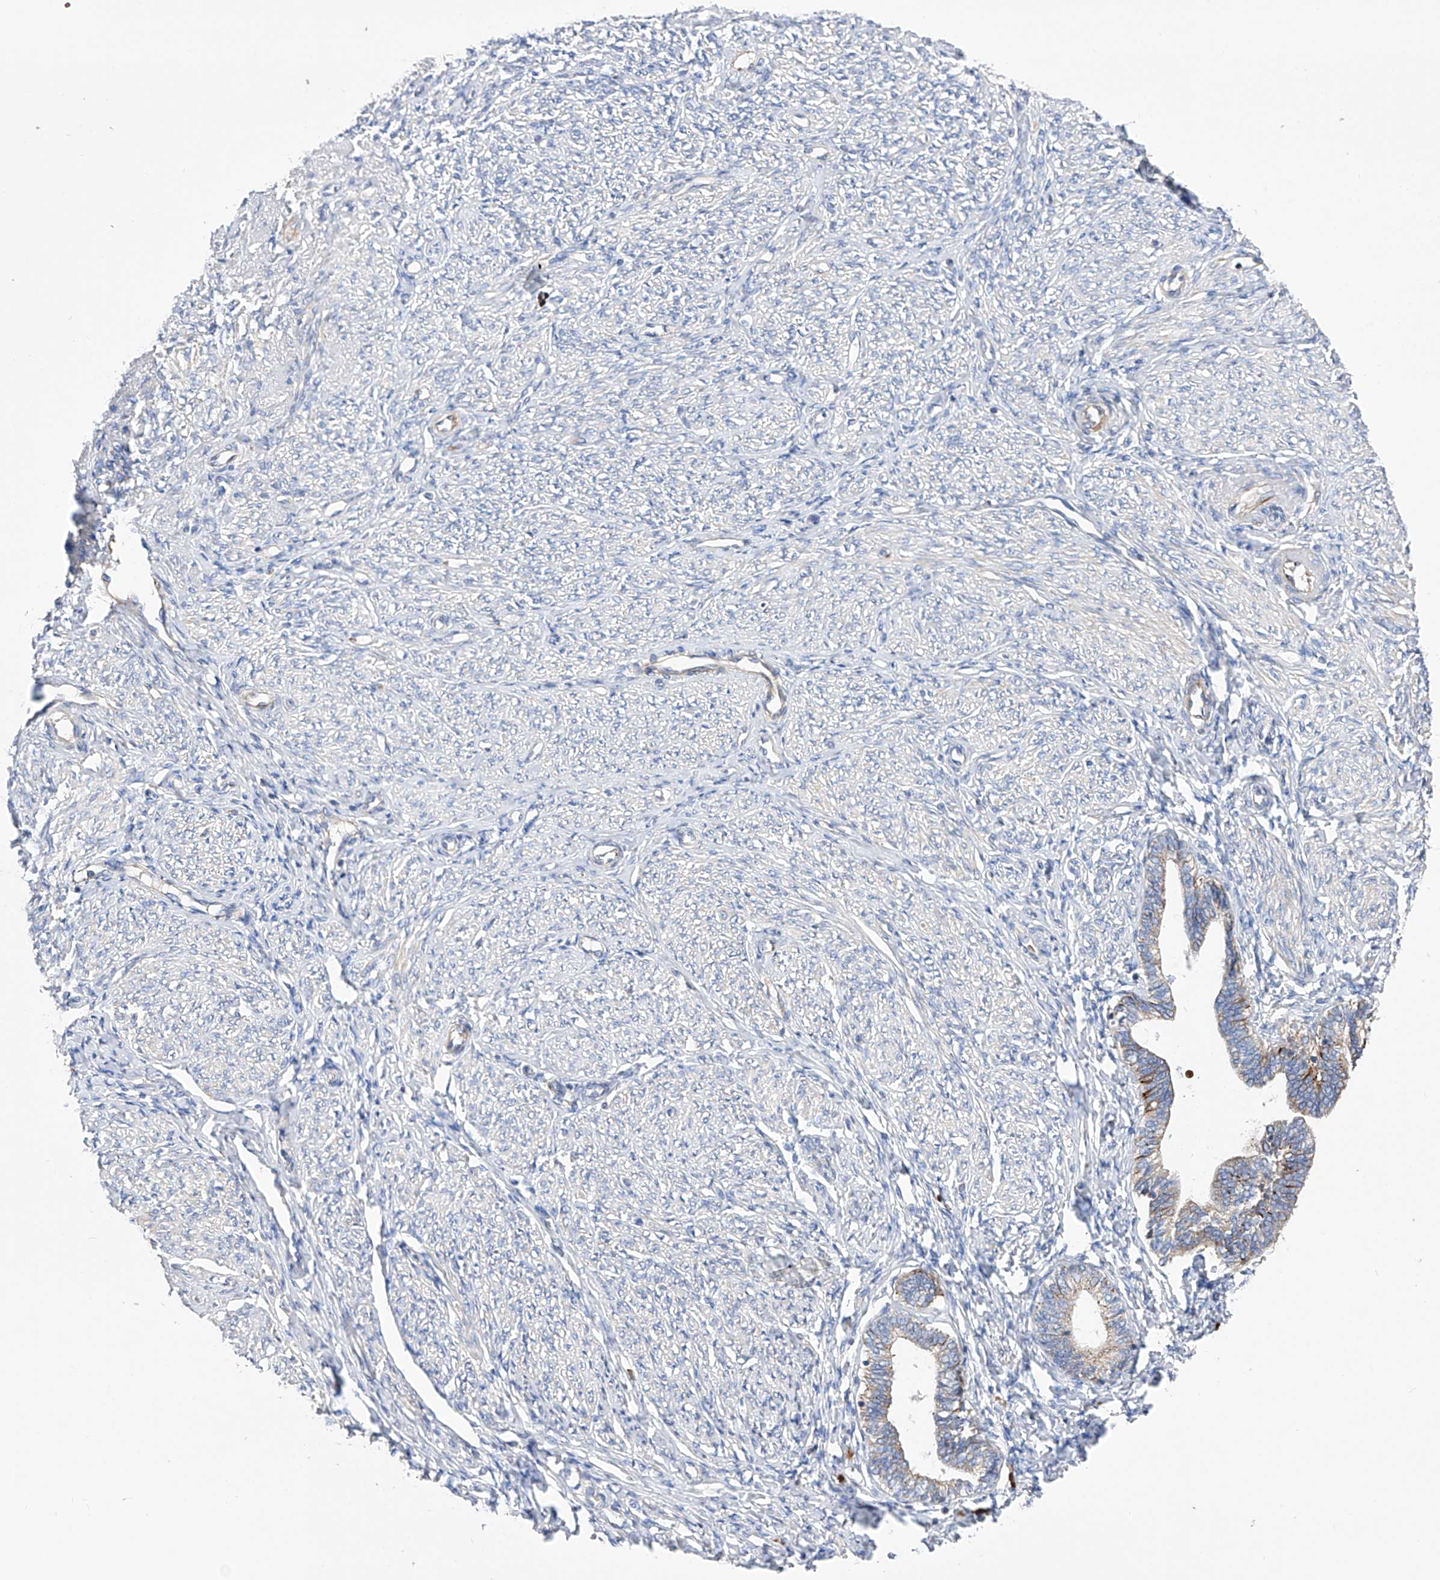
{"staining": {"intensity": "negative", "quantity": "none", "location": "none"}, "tissue": "endometrium", "cell_type": "Cells in endometrial stroma", "image_type": "normal", "snomed": [{"axis": "morphology", "description": "Normal tissue, NOS"}, {"axis": "topography", "description": "Endometrium"}], "caption": "A high-resolution image shows immunohistochemistry staining of unremarkable endometrium, which shows no significant expression in cells in endometrial stroma.", "gene": "NFATC4", "patient": {"sex": "female", "age": 72}}